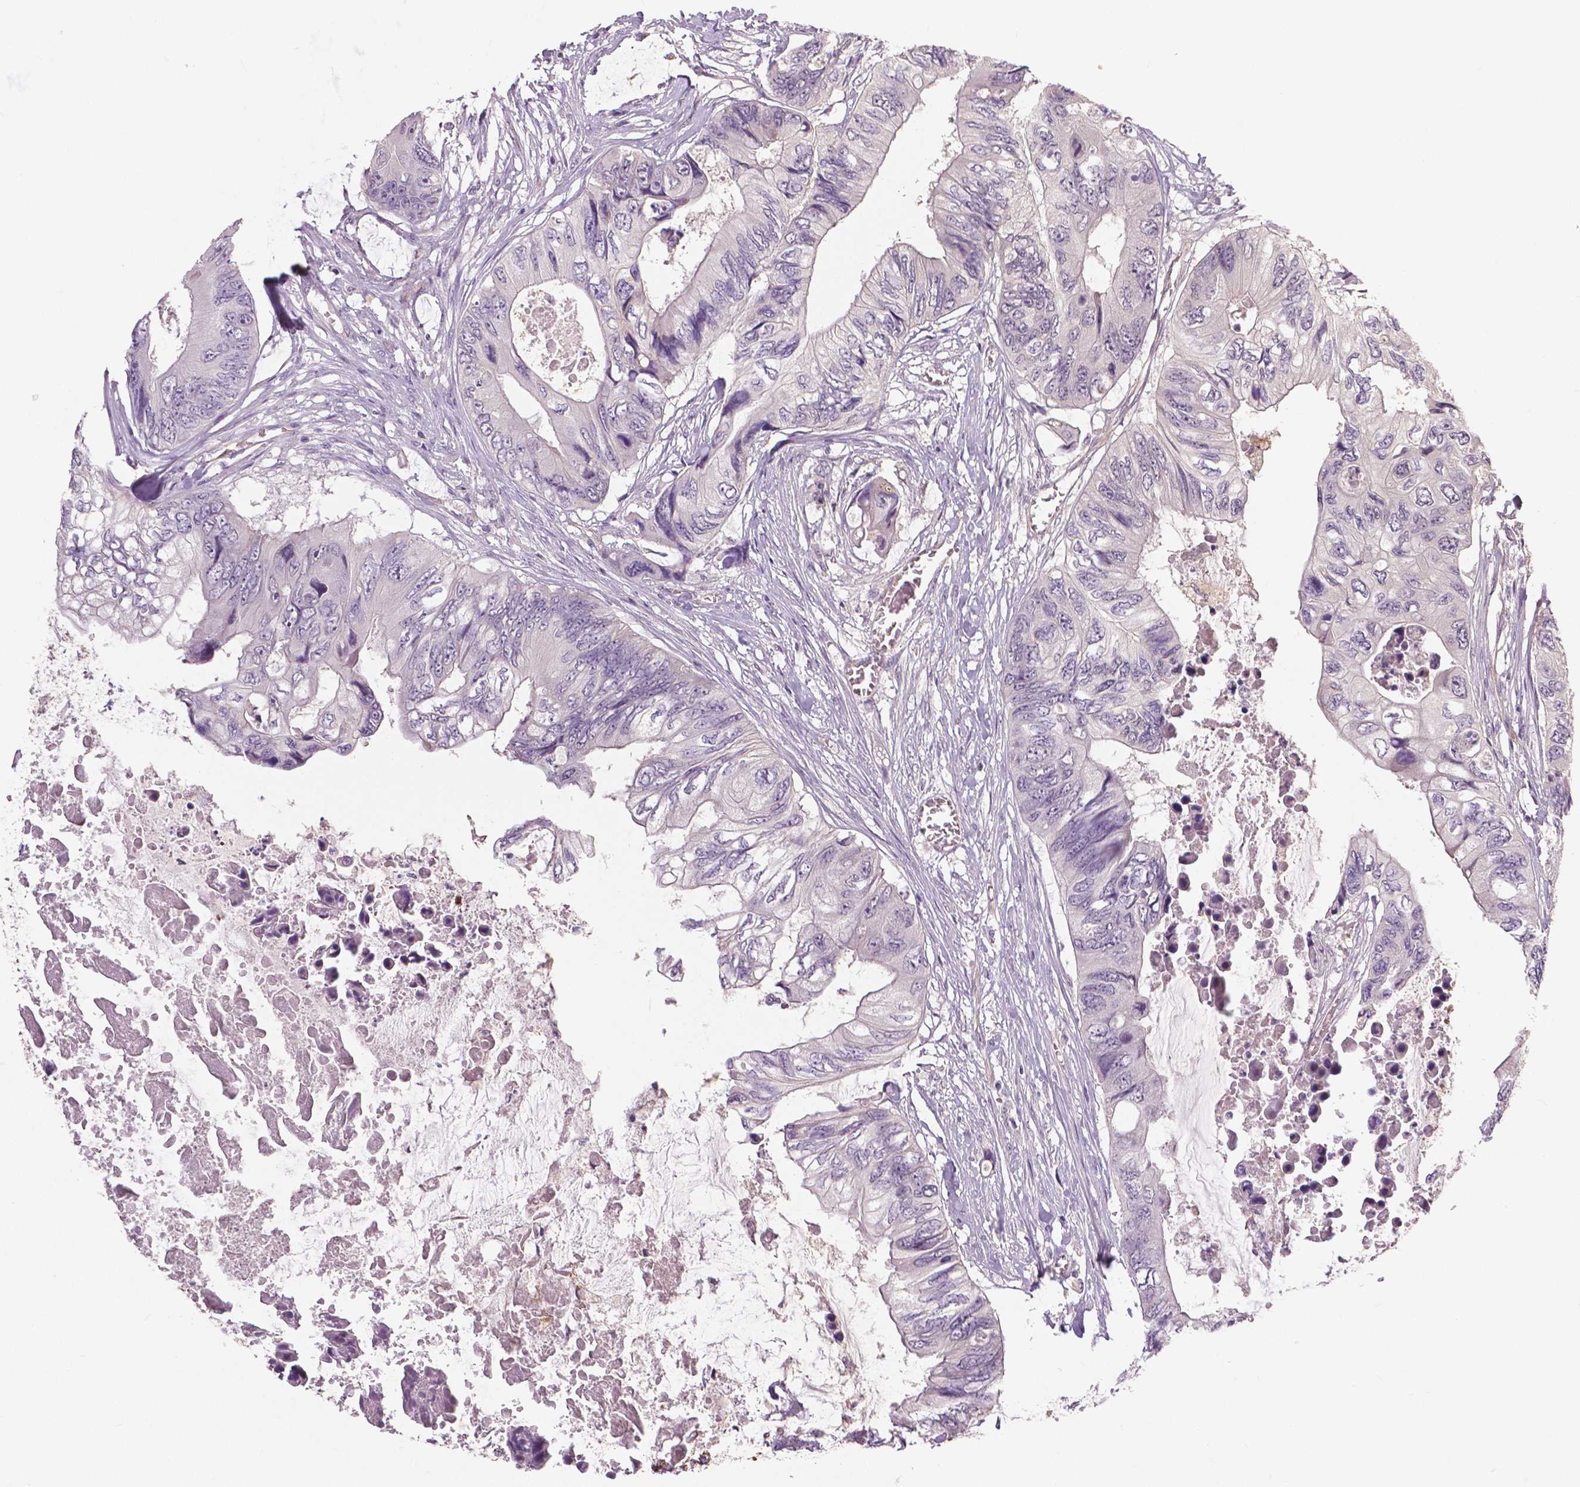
{"staining": {"intensity": "negative", "quantity": "none", "location": "none"}, "tissue": "colorectal cancer", "cell_type": "Tumor cells", "image_type": "cancer", "snomed": [{"axis": "morphology", "description": "Adenocarcinoma, NOS"}, {"axis": "topography", "description": "Rectum"}], "caption": "Human adenocarcinoma (colorectal) stained for a protein using immunohistochemistry demonstrates no expression in tumor cells.", "gene": "FLT1", "patient": {"sex": "male", "age": 63}}